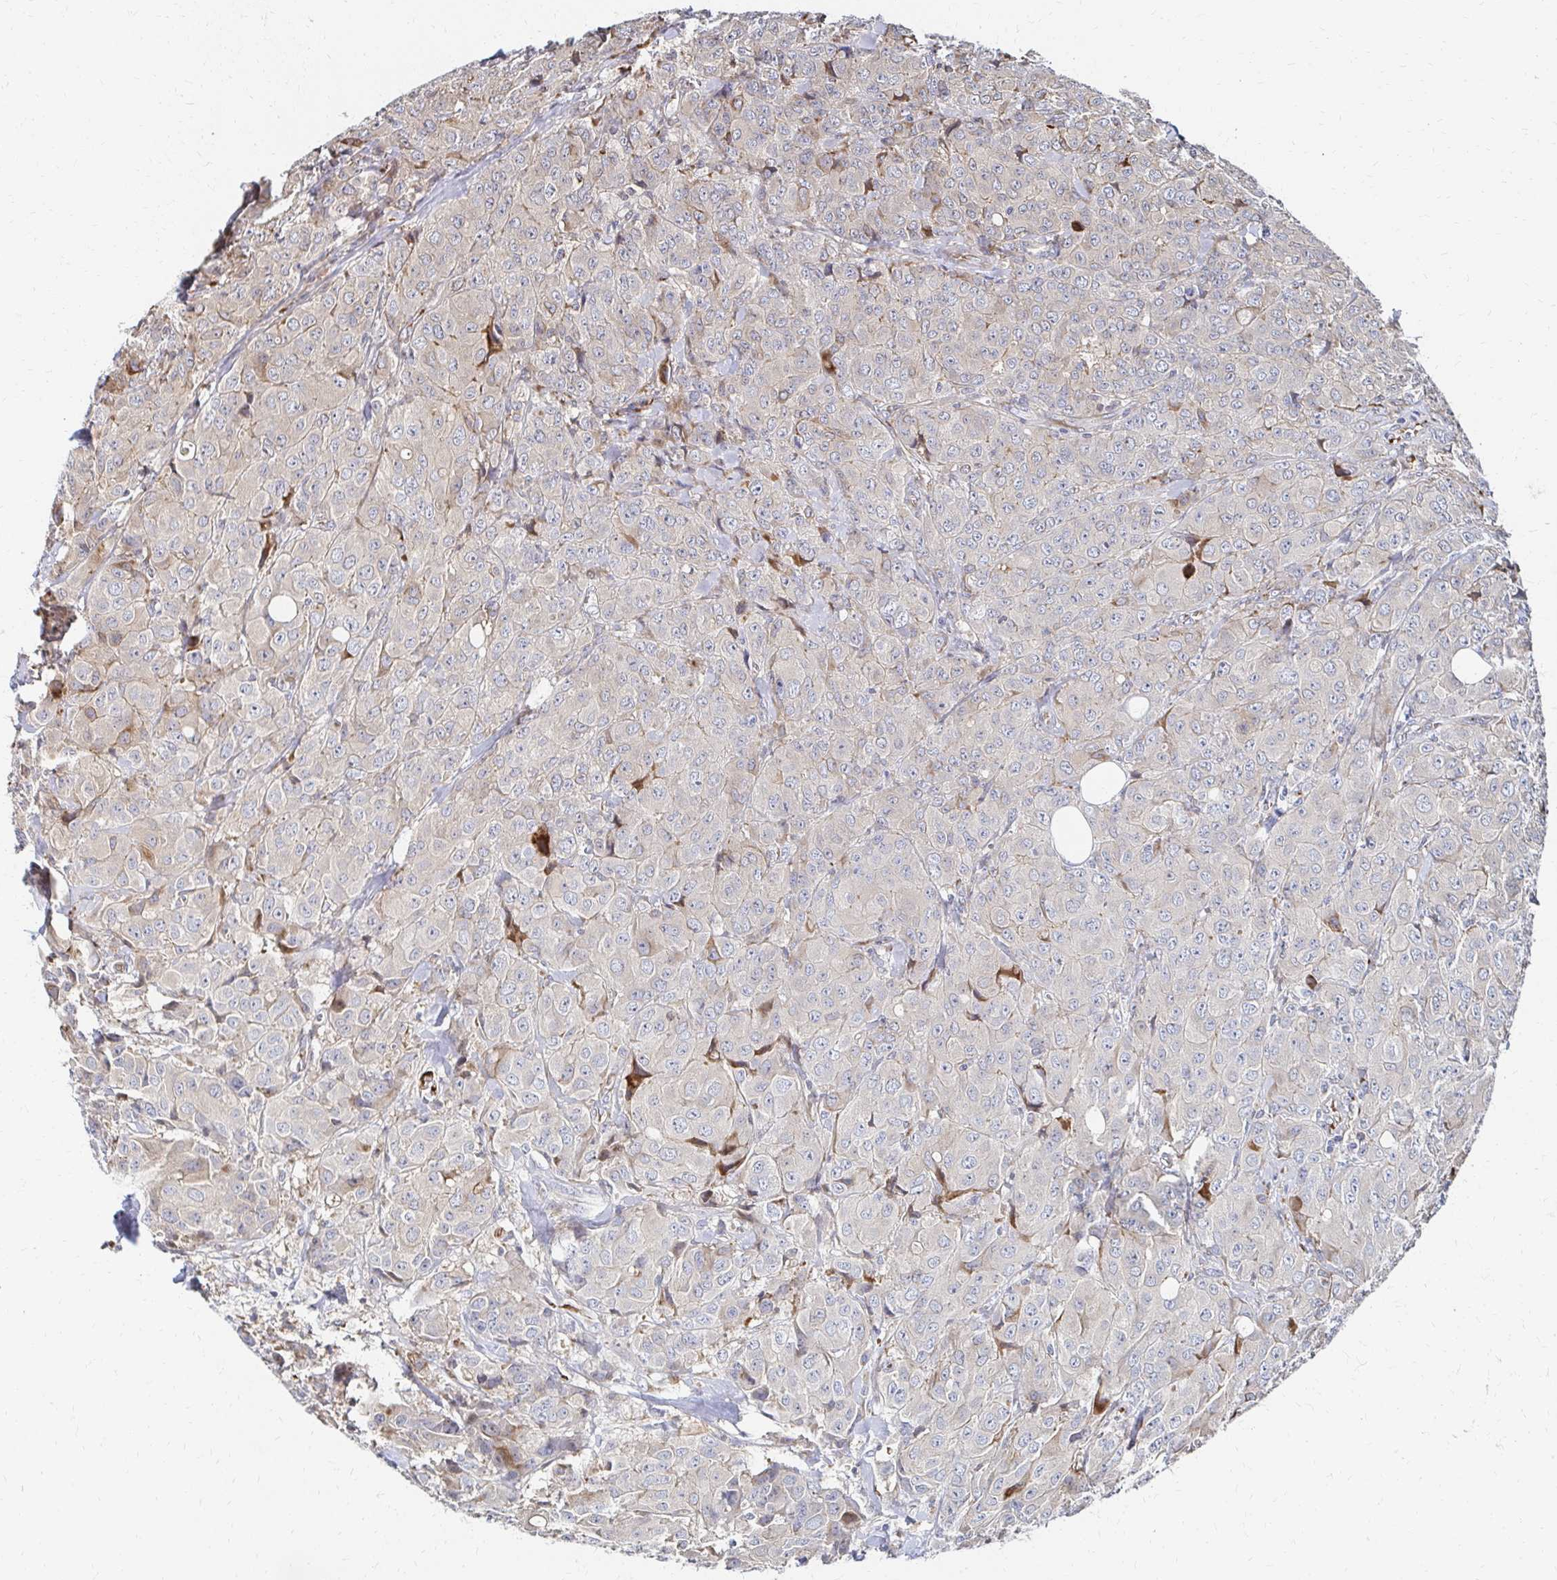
{"staining": {"intensity": "negative", "quantity": "none", "location": "none"}, "tissue": "breast cancer", "cell_type": "Tumor cells", "image_type": "cancer", "snomed": [{"axis": "morphology", "description": "Duct carcinoma"}, {"axis": "topography", "description": "Breast"}], "caption": "The histopathology image demonstrates no staining of tumor cells in infiltrating ductal carcinoma (breast).", "gene": "MAN1A1", "patient": {"sex": "female", "age": 43}}